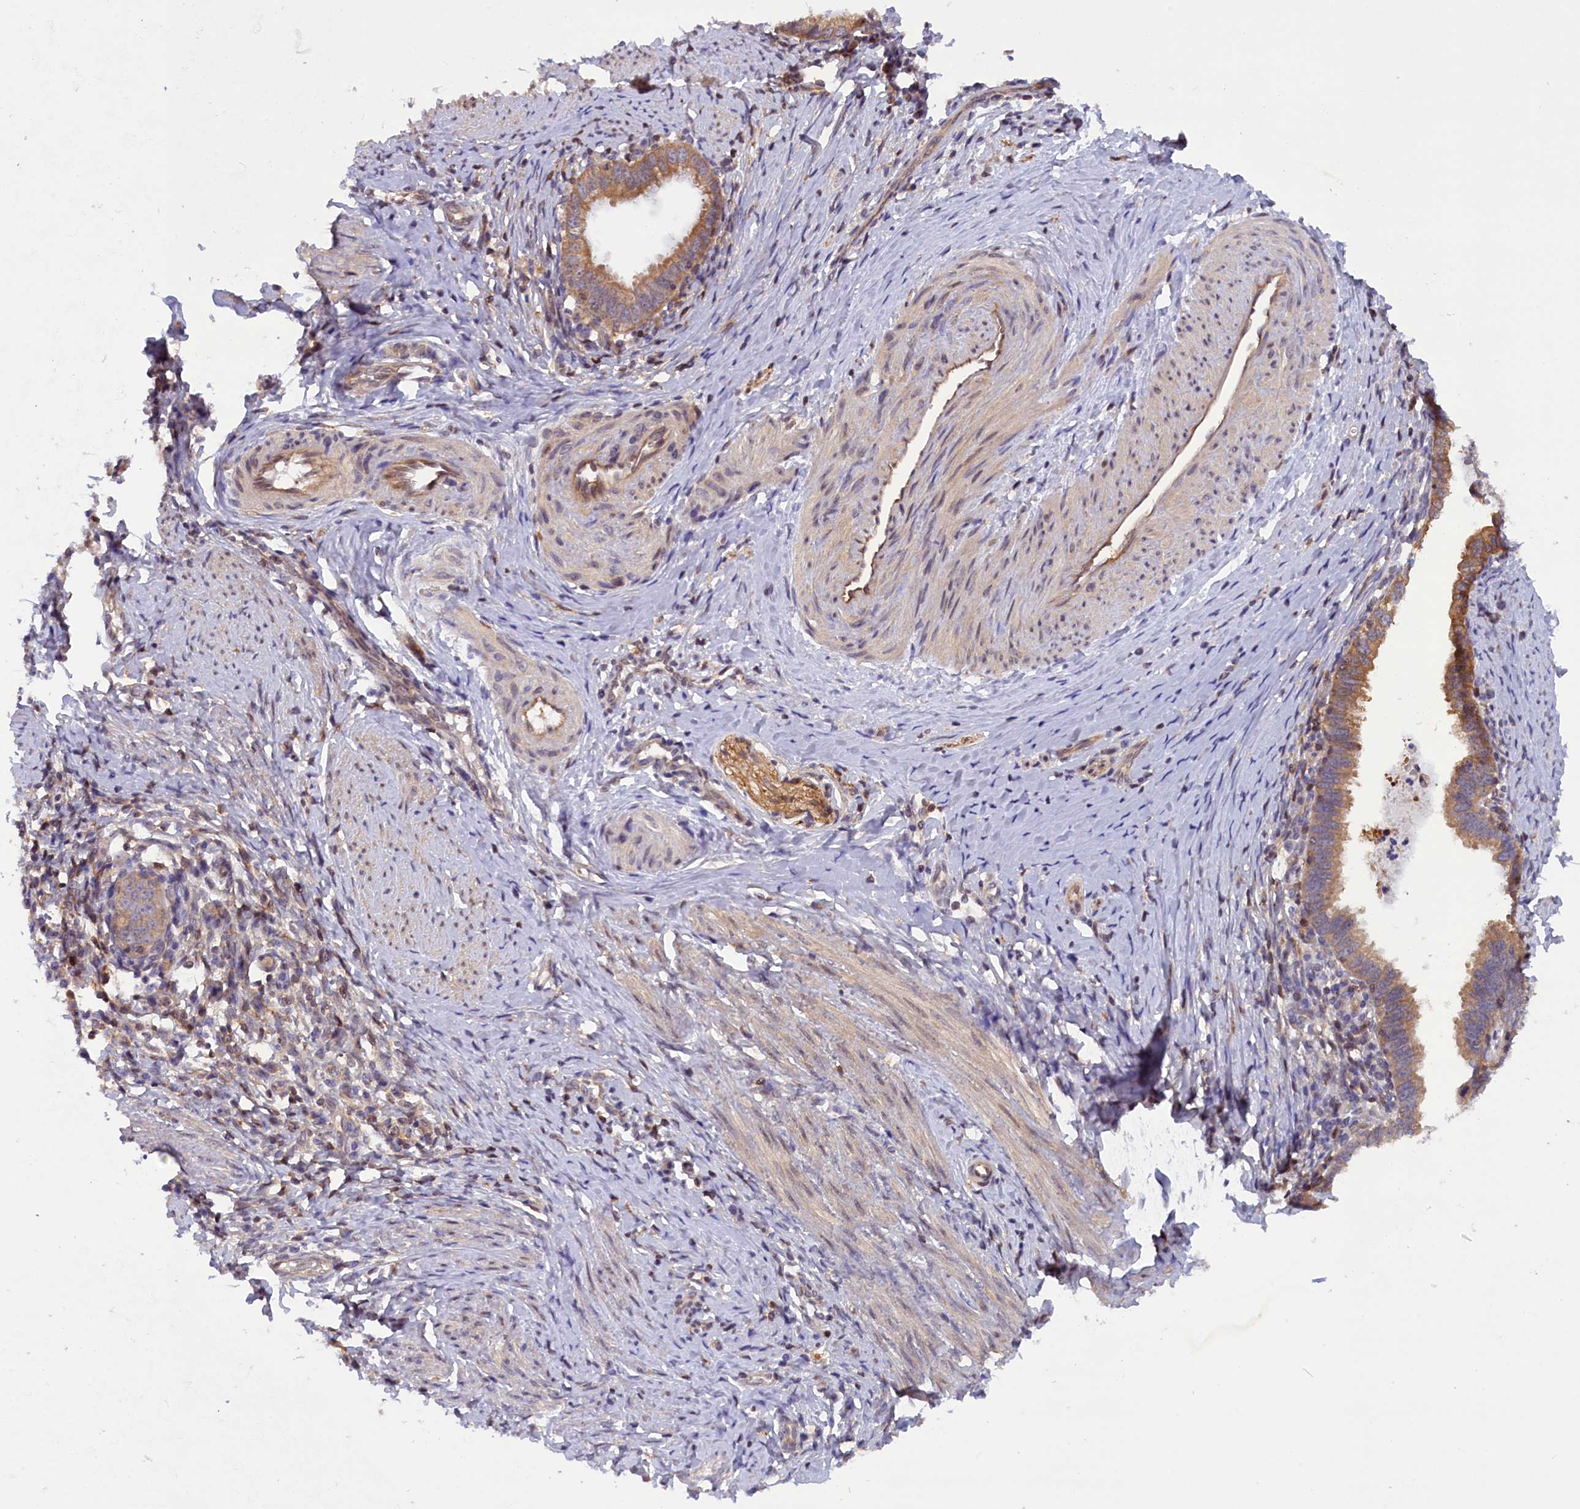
{"staining": {"intensity": "moderate", "quantity": ">75%", "location": "cytoplasmic/membranous"}, "tissue": "cervical cancer", "cell_type": "Tumor cells", "image_type": "cancer", "snomed": [{"axis": "morphology", "description": "Adenocarcinoma, NOS"}, {"axis": "topography", "description": "Cervix"}], "caption": "Immunohistochemical staining of human adenocarcinoma (cervical) exhibits medium levels of moderate cytoplasmic/membranous staining in approximately >75% of tumor cells.", "gene": "TBCB", "patient": {"sex": "female", "age": 36}}